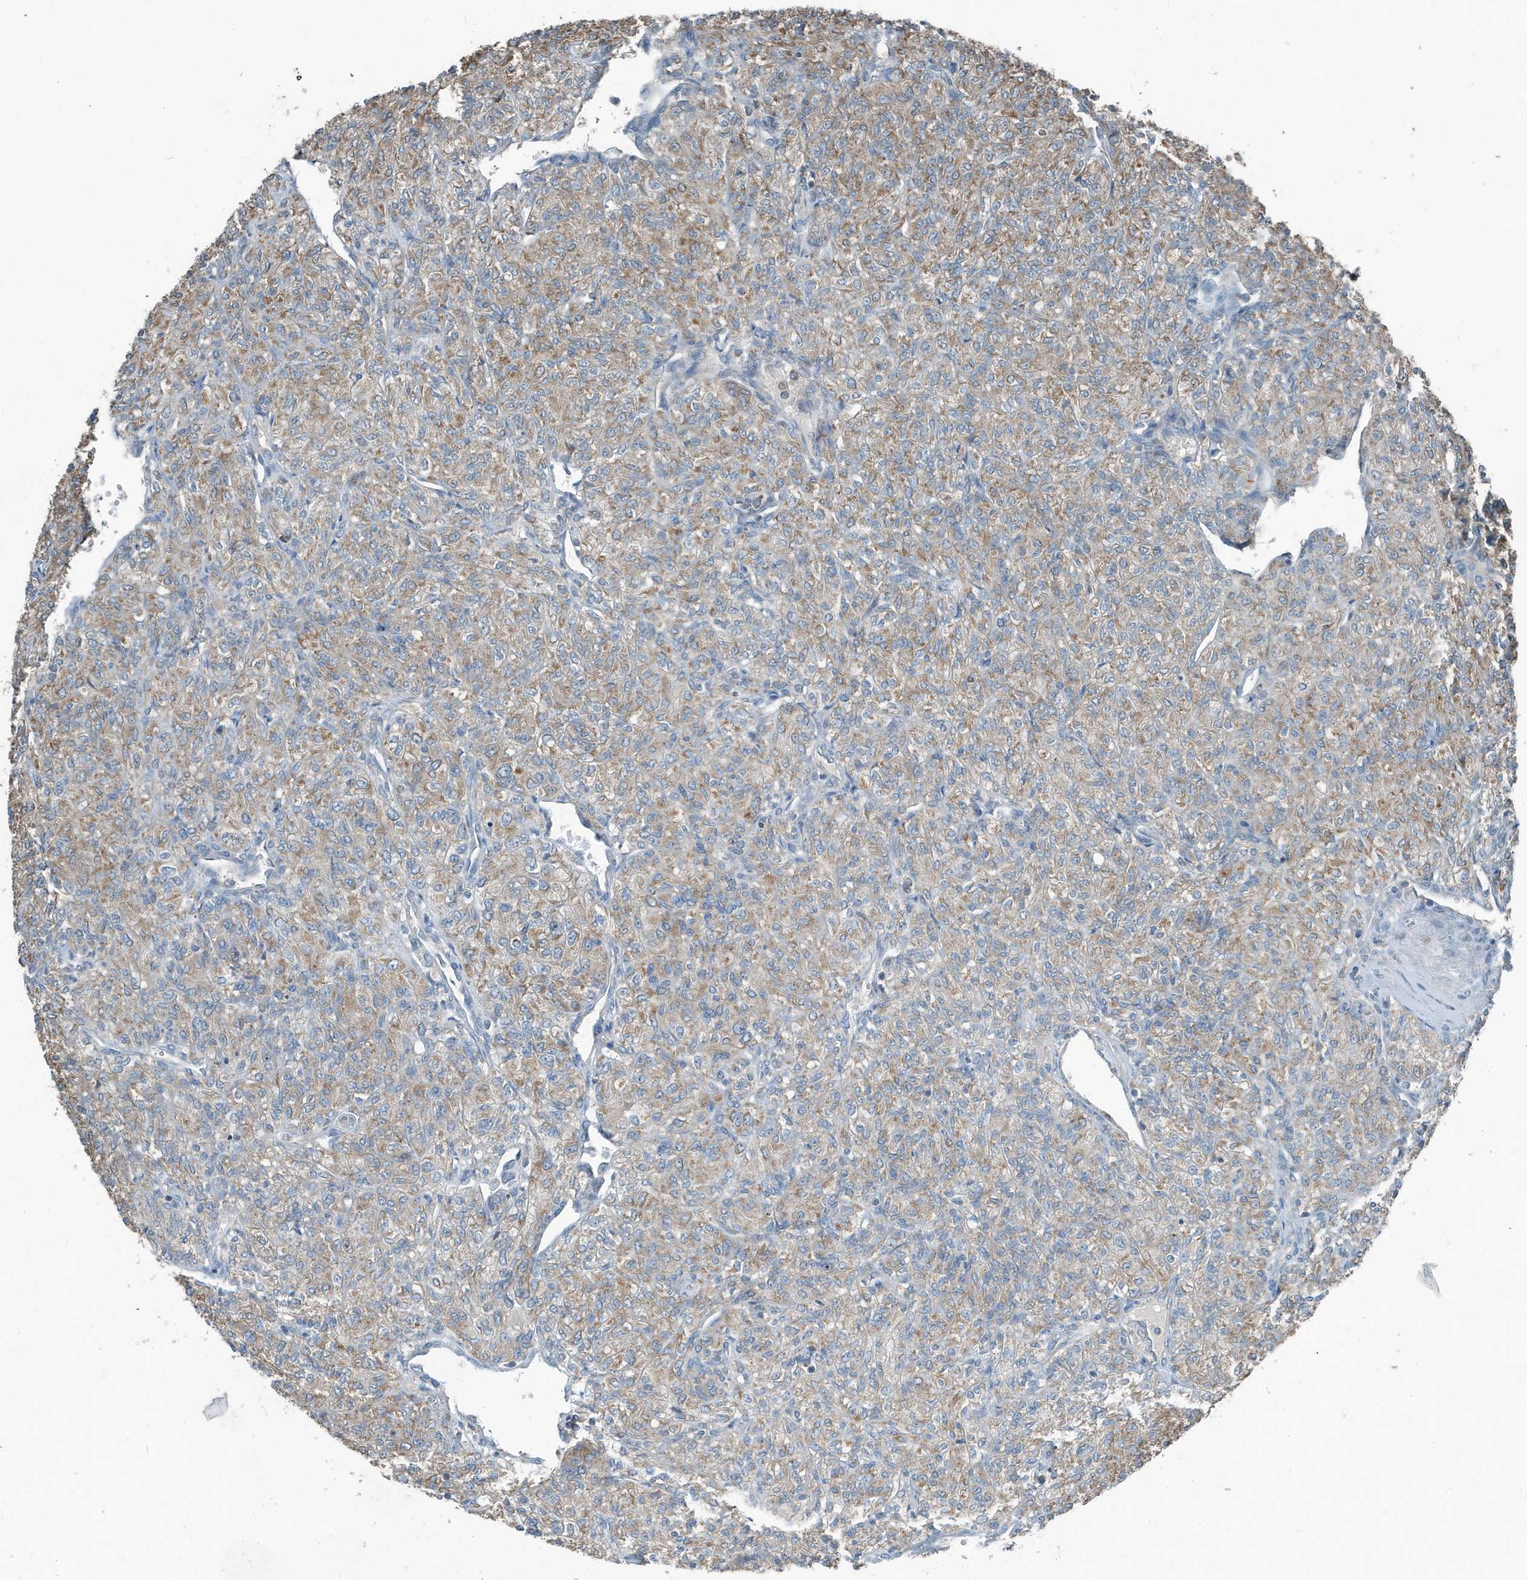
{"staining": {"intensity": "weak", "quantity": "25%-75%", "location": "cytoplasmic/membranous"}, "tissue": "renal cancer", "cell_type": "Tumor cells", "image_type": "cancer", "snomed": [{"axis": "morphology", "description": "Adenocarcinoma, NOS"}, {"axis": "topography", "description": "Kidney"}], "caption": "This is a photomicrograph of IHC staining of adenocarcinoma (renal), which shows weak positivity in the cytoplasmic/membranous of tumor cells.", "gene": "MT-CYB", "patient": {"sex": "male", "age": 77}}